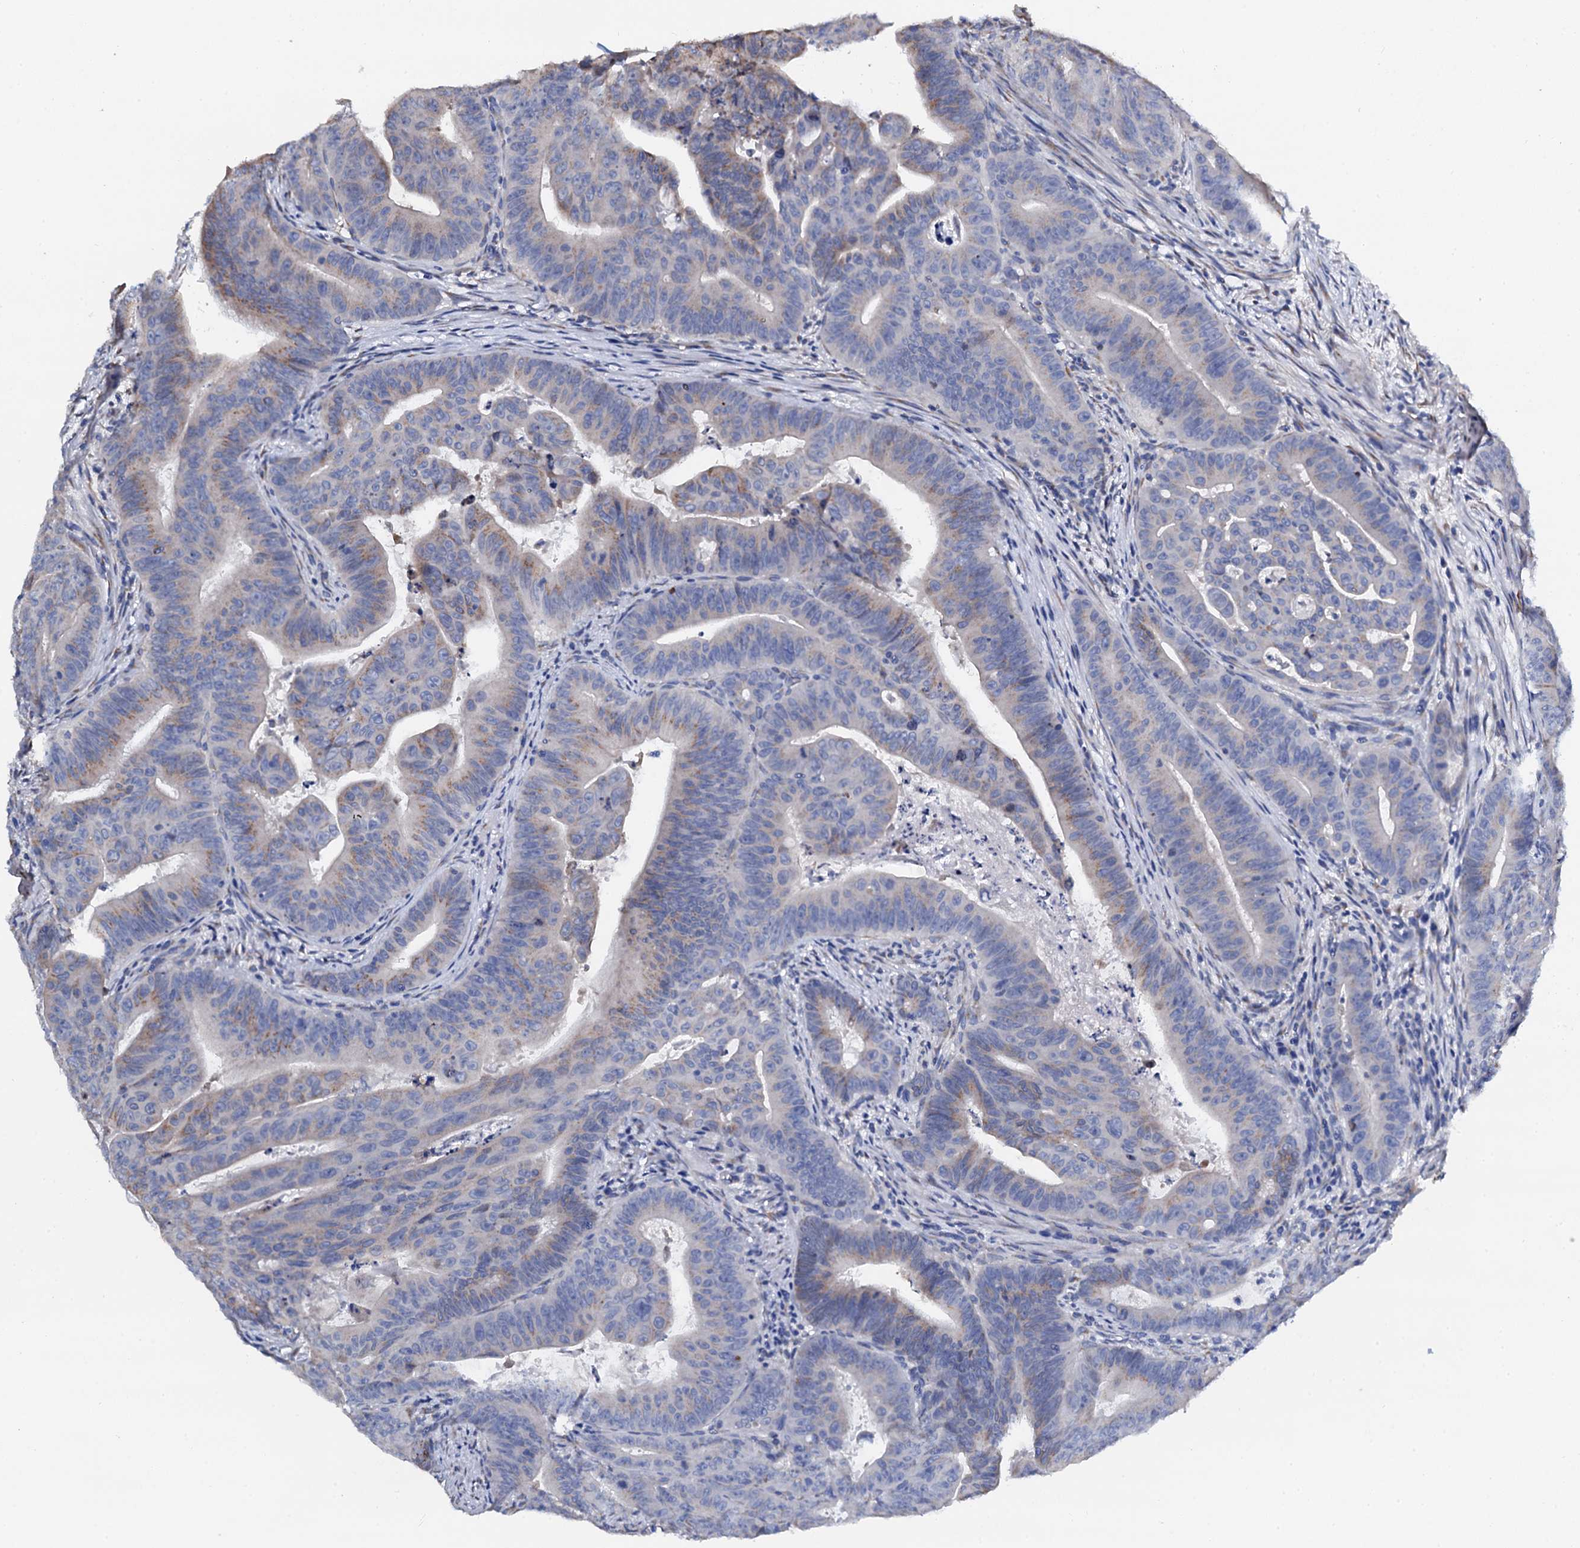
{"staining": {"intensity": "weak", "quantity": "<25%", "location": "cytoplasmic/membranous"}, "tissue": "colorectal cancer", "cell_type": "Tumor cells", "image_type": "cancer", "snomed": [{"axis": "morphology", "description": "Adenocarcinoma, NOS"}, {"axis": "topography", "description": "Rectum"}], "caption": "Immunohistochemical staining of human colorectal cancer (adenocarcinoma) displays no significant positivity in tumor cells.", "gene": "AKAP3", "patient": {"sex": "female", "age": 75}}